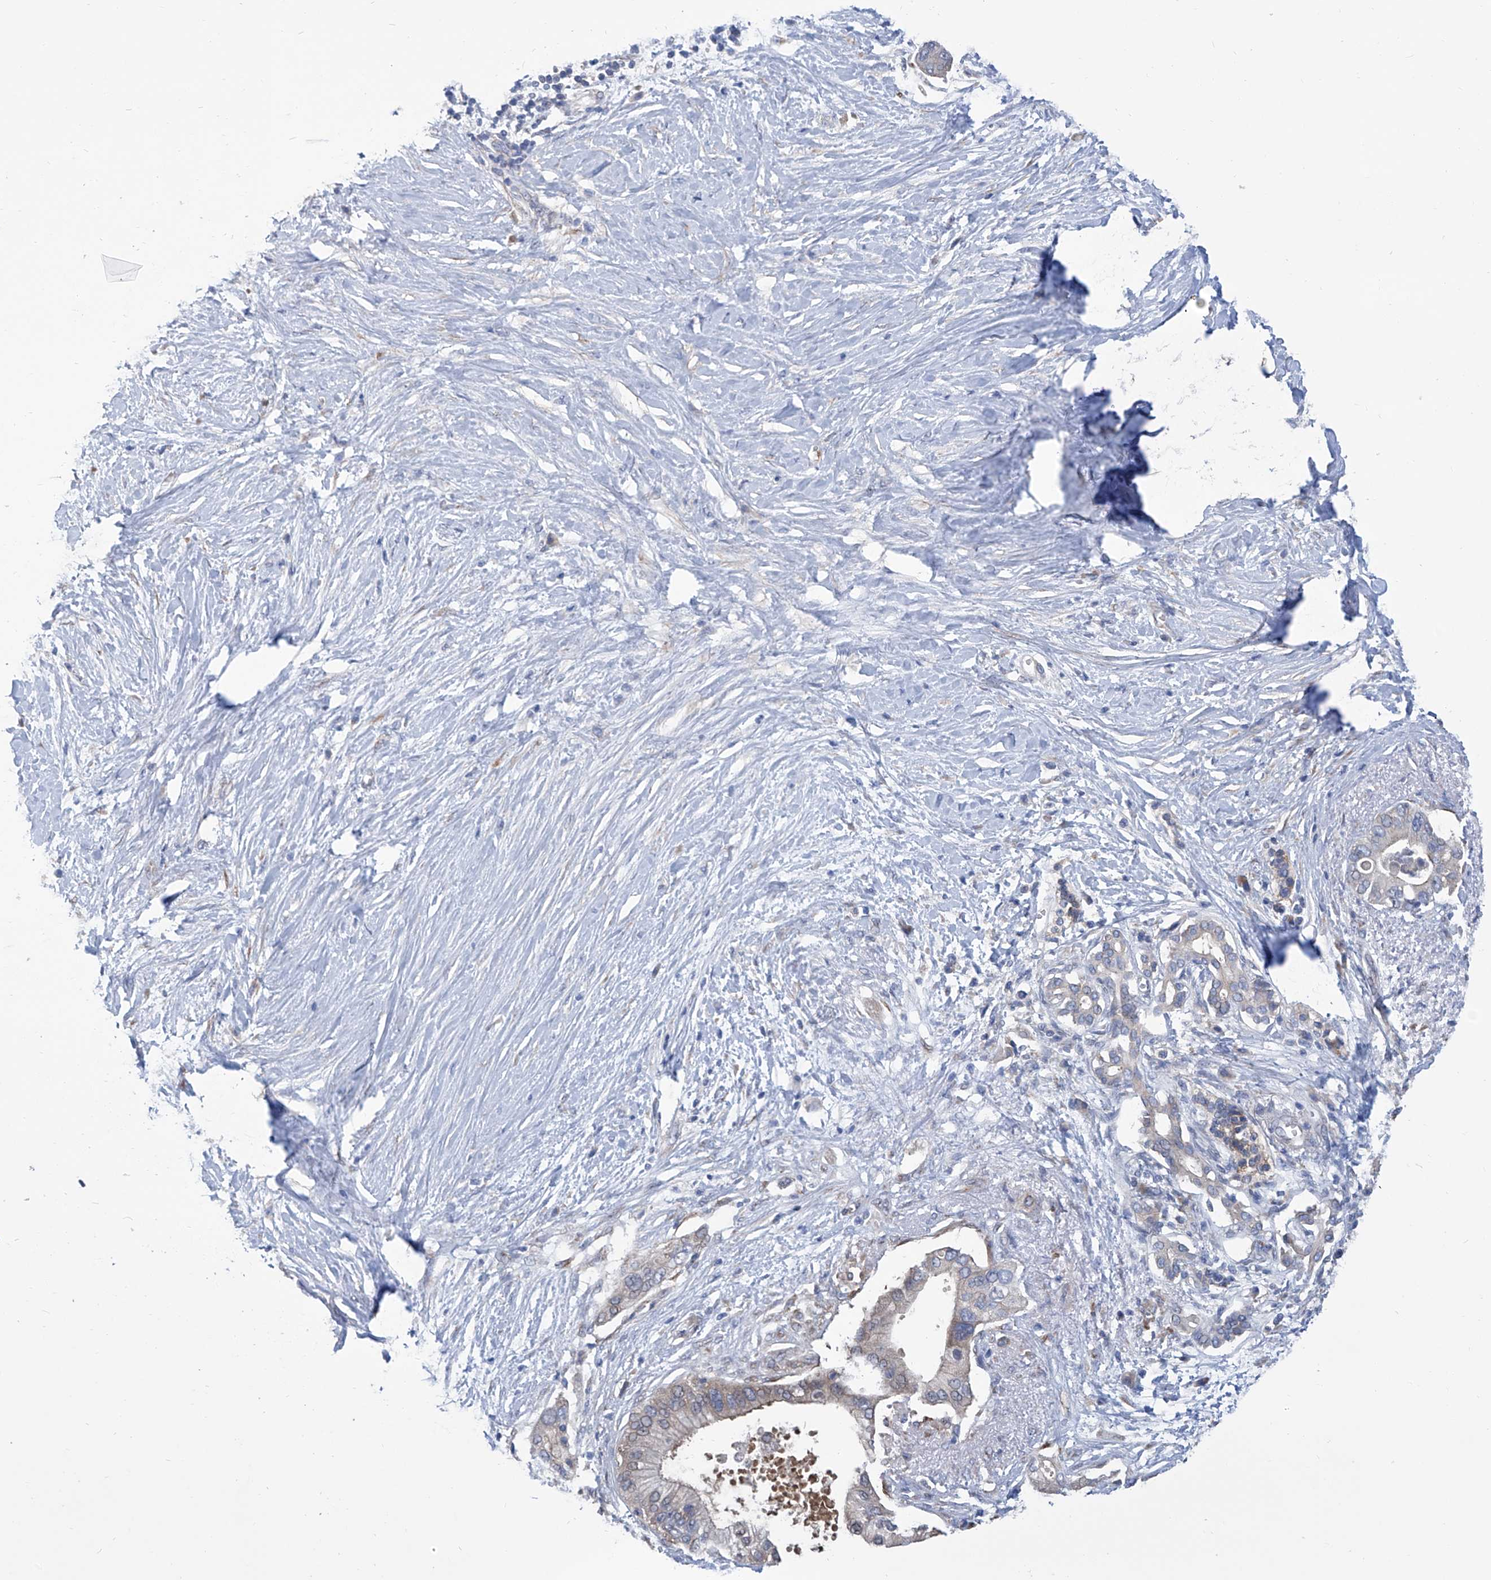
{"staining": {"intensity": "weak", "quantity": "25%-75%", "location": "cytoplasmic/membranous"}, "tissue": "pancreatic cancer", "cell_type": "Tumor cells", "image_type": "cancer", "snomed": [{"axis": "morphology", "description": "Normal tissue, NOS"}, {"axis": "morphology", "description": "Adenocarcinoma, NOS"}, {"axis": "topography", "description": "Pancreas"}, {"axis": "topography", "description": "Peripheral nerve tissue"}], "caption": "Adenocarcinoma (pancreatic) stained with a brown dye shows weak cytoplasmic/membranous positive expression in about 25%-75% of tumor cells.", "gene": "SMS", "patient": {"sex": "male", "age": 59}}